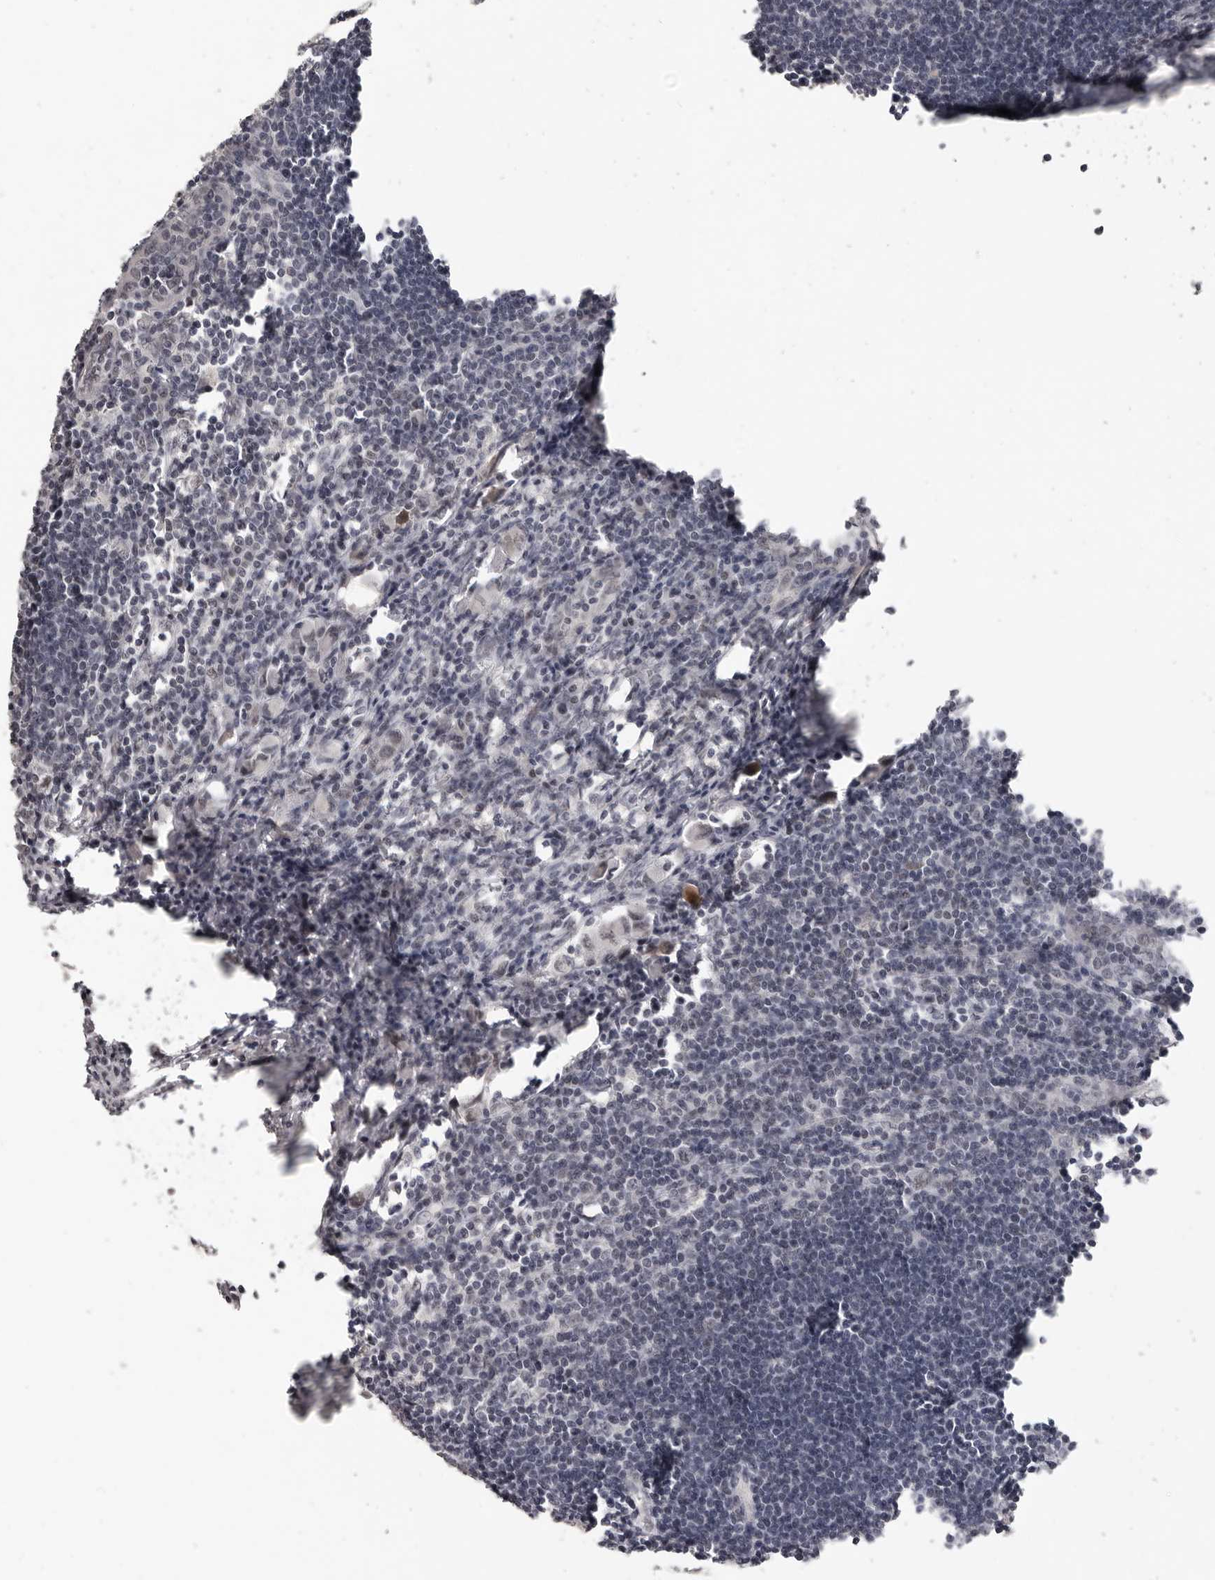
{"staining": {"intensity": "negative", "quantity": "none", "location": "none"}, "tissue": "lymph node", "cell_type": "Germinal center cells", "image_type": "normal", "snomed": [{"axis": "morphology", "description": "Normal tissue, NOS"}, {"axis": "morphology", "description": "Malignant melanoma, Metastatic site"}, {"axis": "topography", "description": "Lymph node"}], "caption": "DAB (3,3'-diaminobenzidine) immunohistochemical staining of unremarkable human lymph node reveals no significant staining in germinal center cells.", "gene": "SRCAP", "patient": {"sex": "male", "age": 41}}